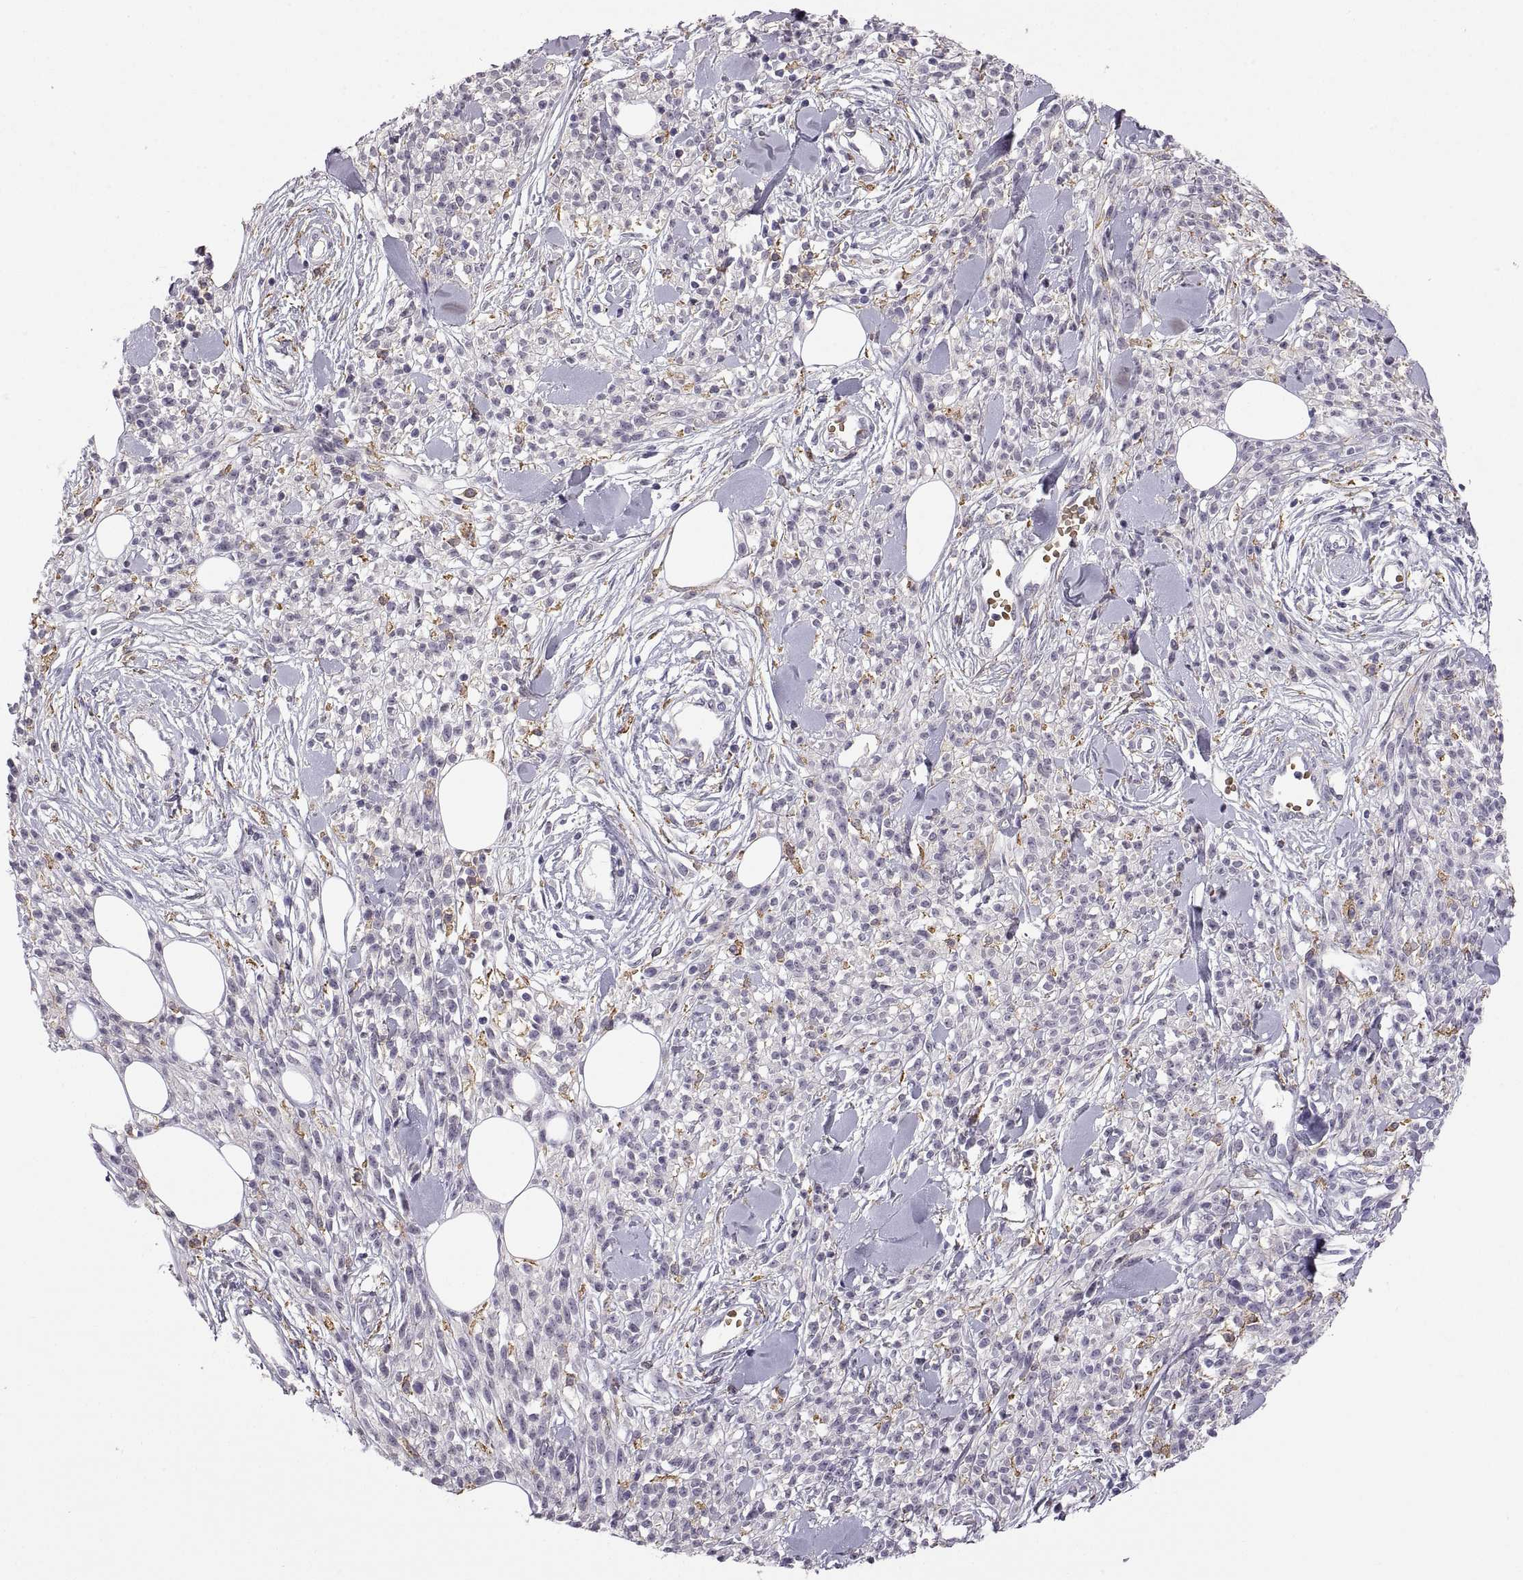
{"staining": {"intensity": "negative", "quantity": "none", "location": "none"}, "tissue": "melanoma", "cell_type": "Tumor cells", "image_type": "cancer", "snomed": [{"axis": "morphology", "description": "Malignant melanoma, NOS"}, {"axis": "topography", "description": "Skin"}, {"axis": "topography", "description": "Skin of trunk"}], "caption": "A photomicrograph of malignant melanoma stained for a protein displays no brown staining in tumor cells.", "gene": "MEIOC", "patient": {"sex": "male", "age": 74}}